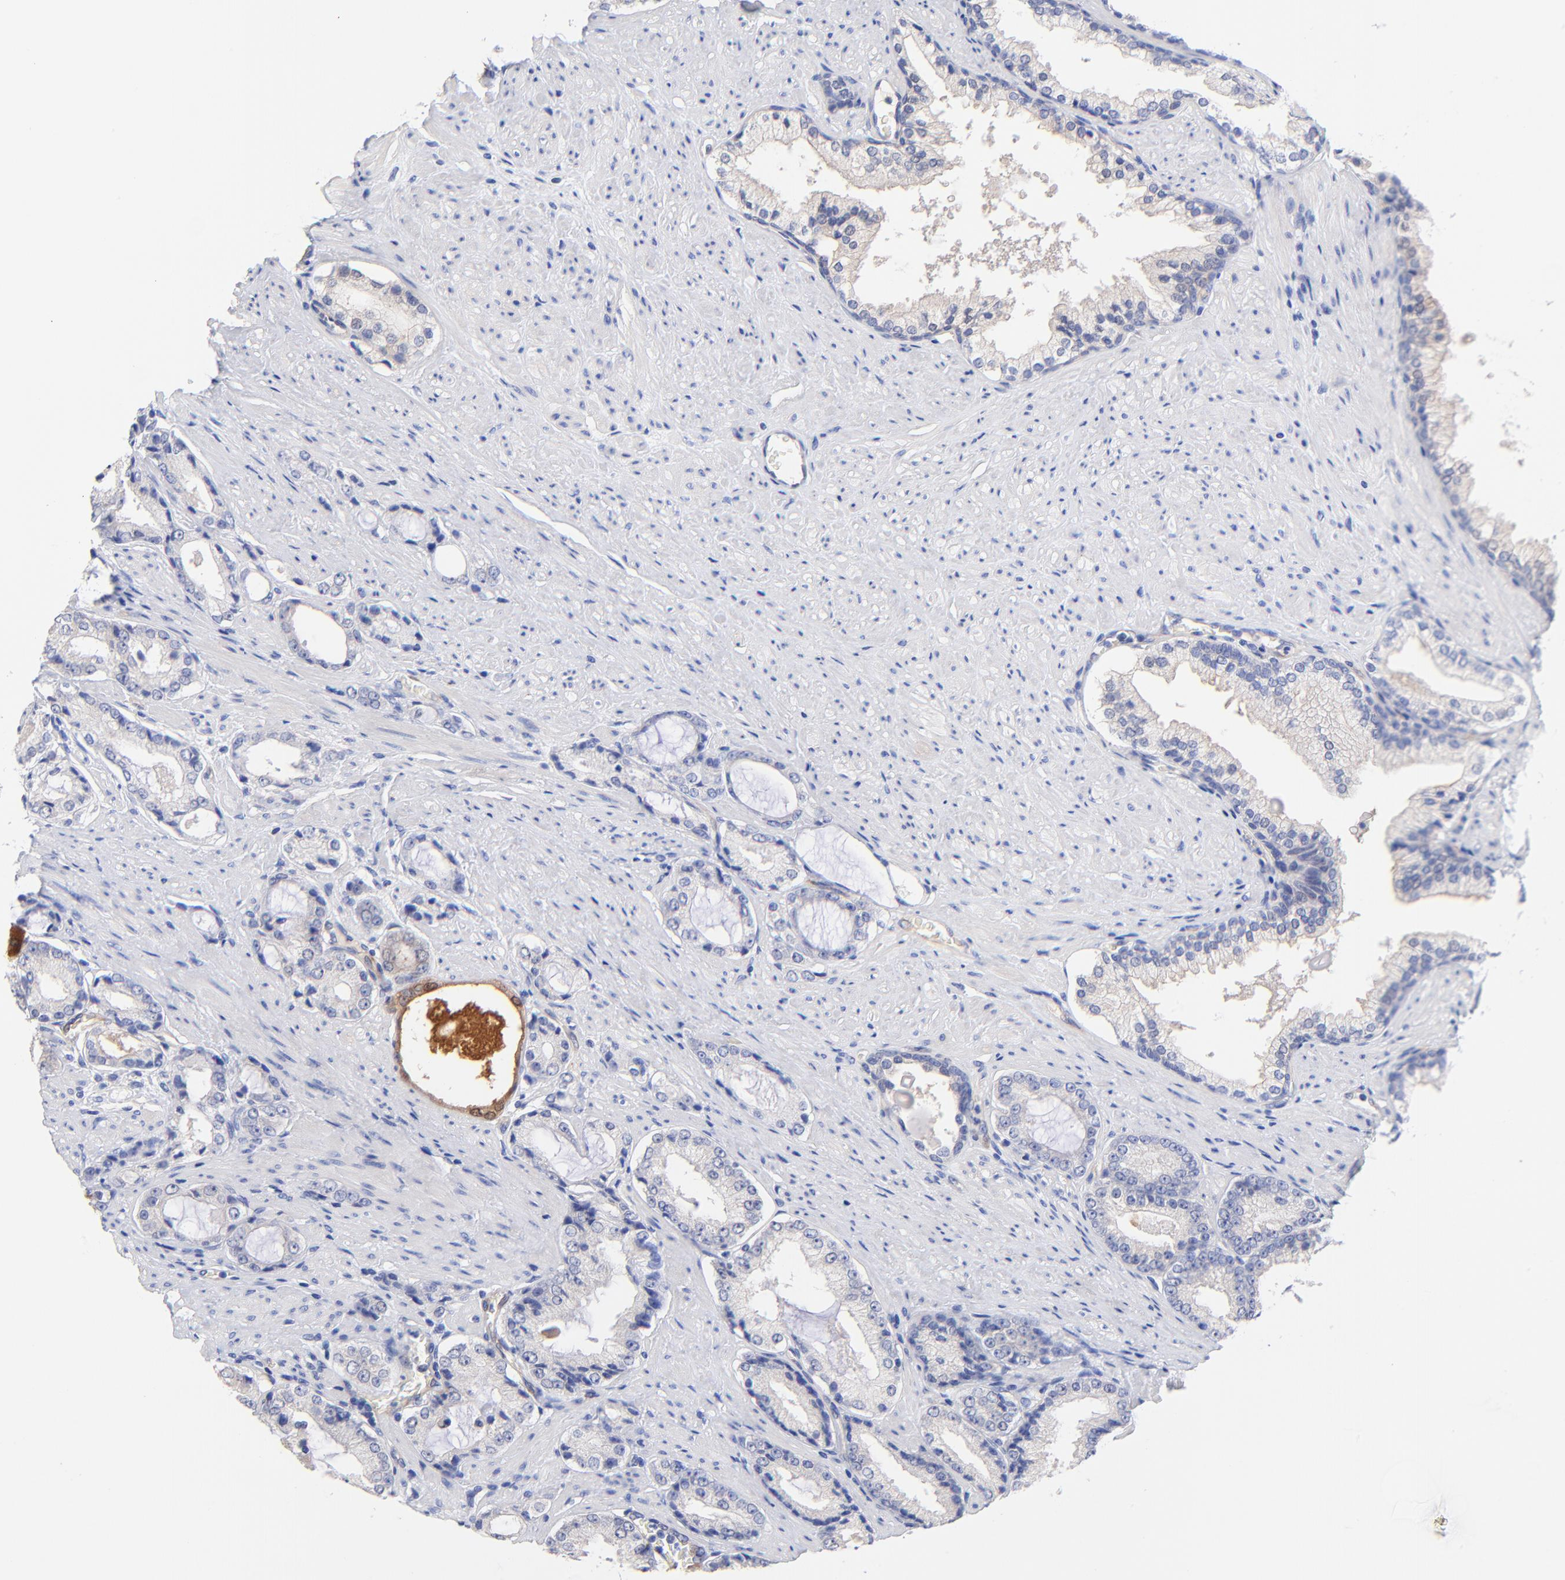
{"staining": {"intensity": "negative", "quantity": "none", "location": "none"}, "tissue": "prostate cancer", "cell_type": "Tumor cells", "image_type": "cancer", "snomed": [{"axis": "morphology", "description": "Adenocarcinoma, Medium grade"}, {"axis": "topography", "description": "Prostate"}], "caption": "This image is of prostate medium-grade adenocarcinoma stained with immunohistochemistry (IHC) to label a protein in brown with the nuclei are counter-stained blue. There is no positivity in tumor cells.", "gene": "SLC44A2", "patient": {"sex": "male", "age": 60}}